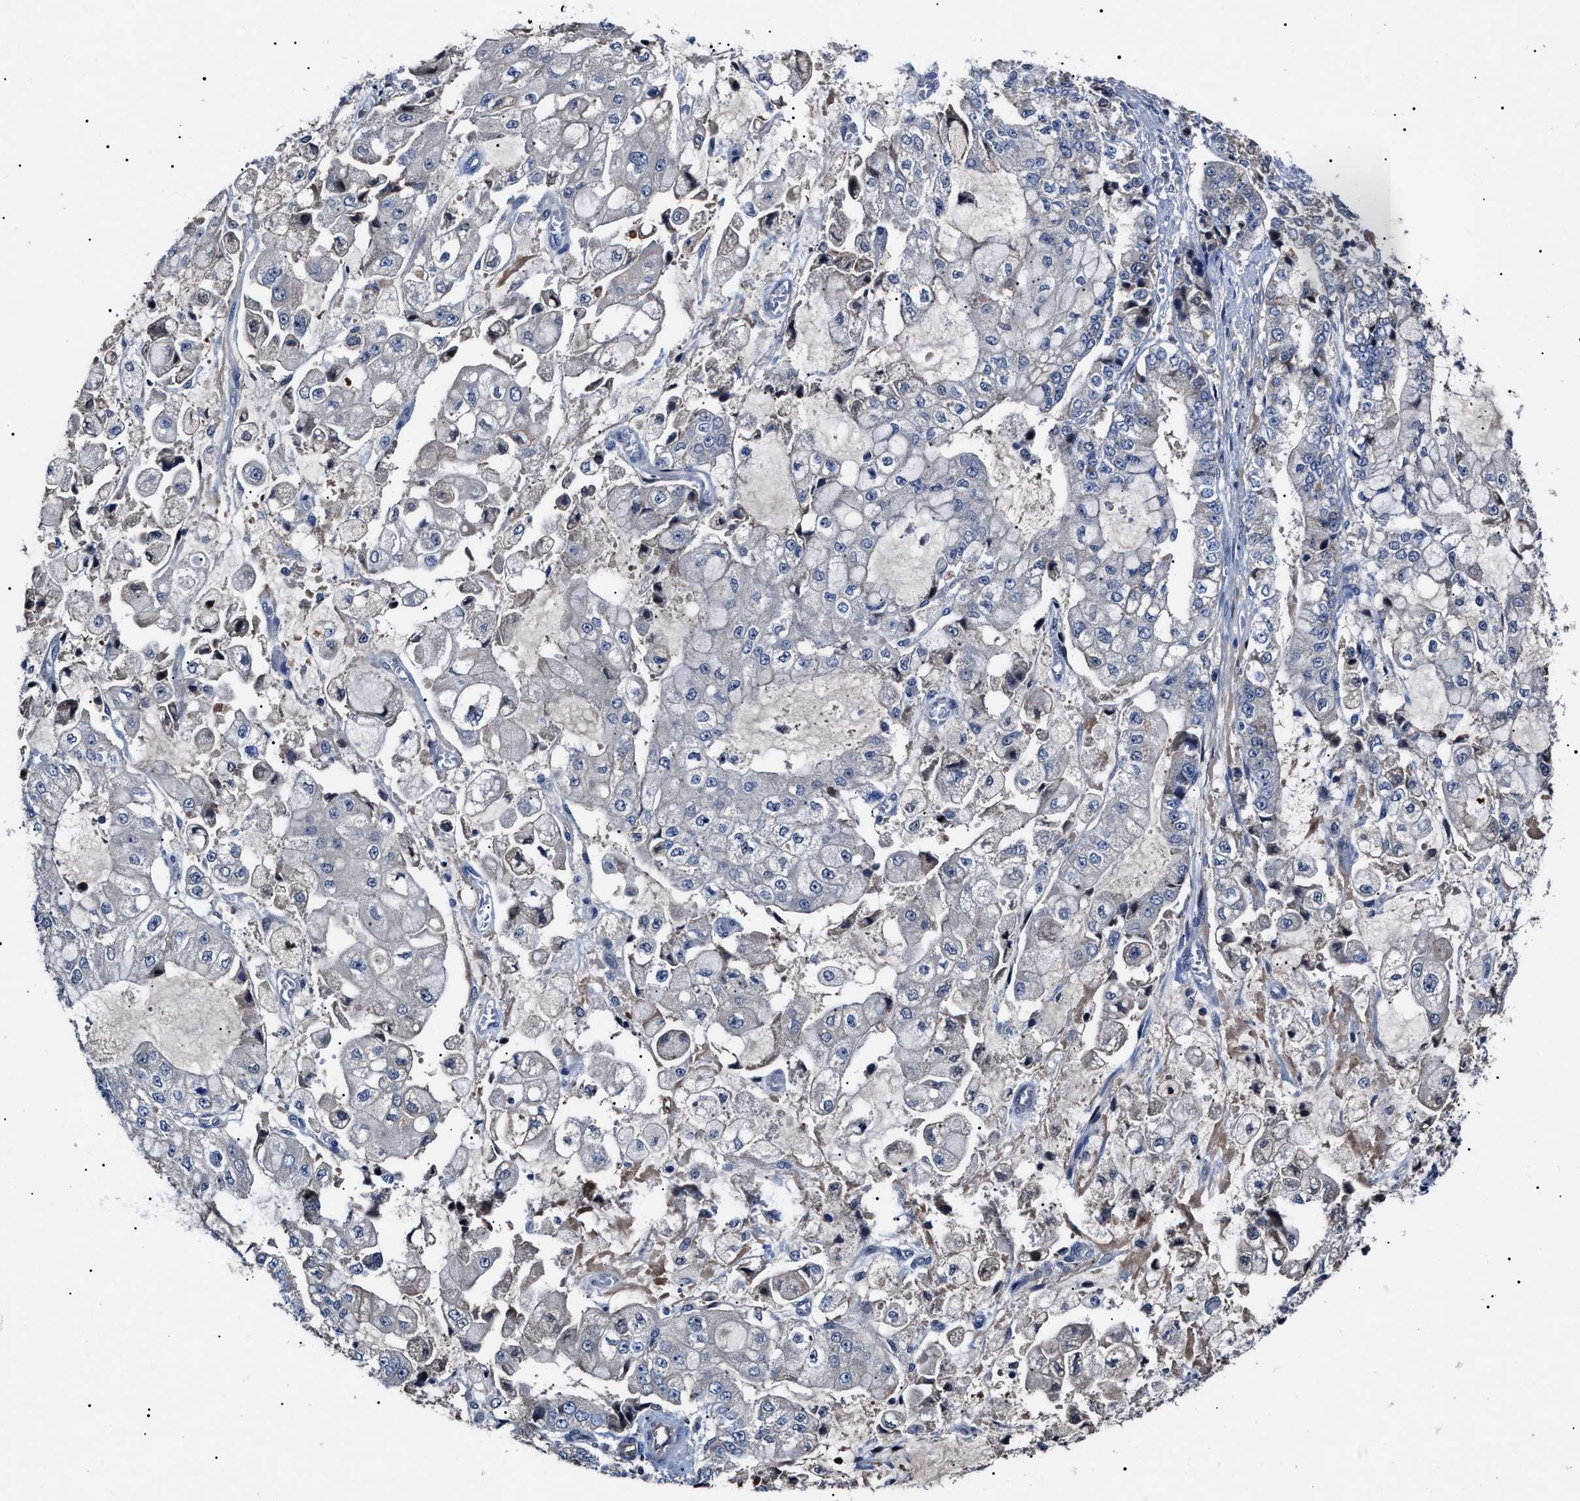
{"staining": {"intensity": "negative", "quantity": "none", "location": "none"}, "tissue": "stomach cancer", "cell_type": "Tumor cells", "image_type": "cancer", "snomed": [{"axis": "morphology", "description": "Adenocarcinoma, NOS"}, {"axis": "topography", "description": "Stomach"}], "caption": "There is no significant positivity in tumor cells of adenocarcinoma (stomach).", "gene": "IFT81", "patient": {"sex": "male", "age": 76}}